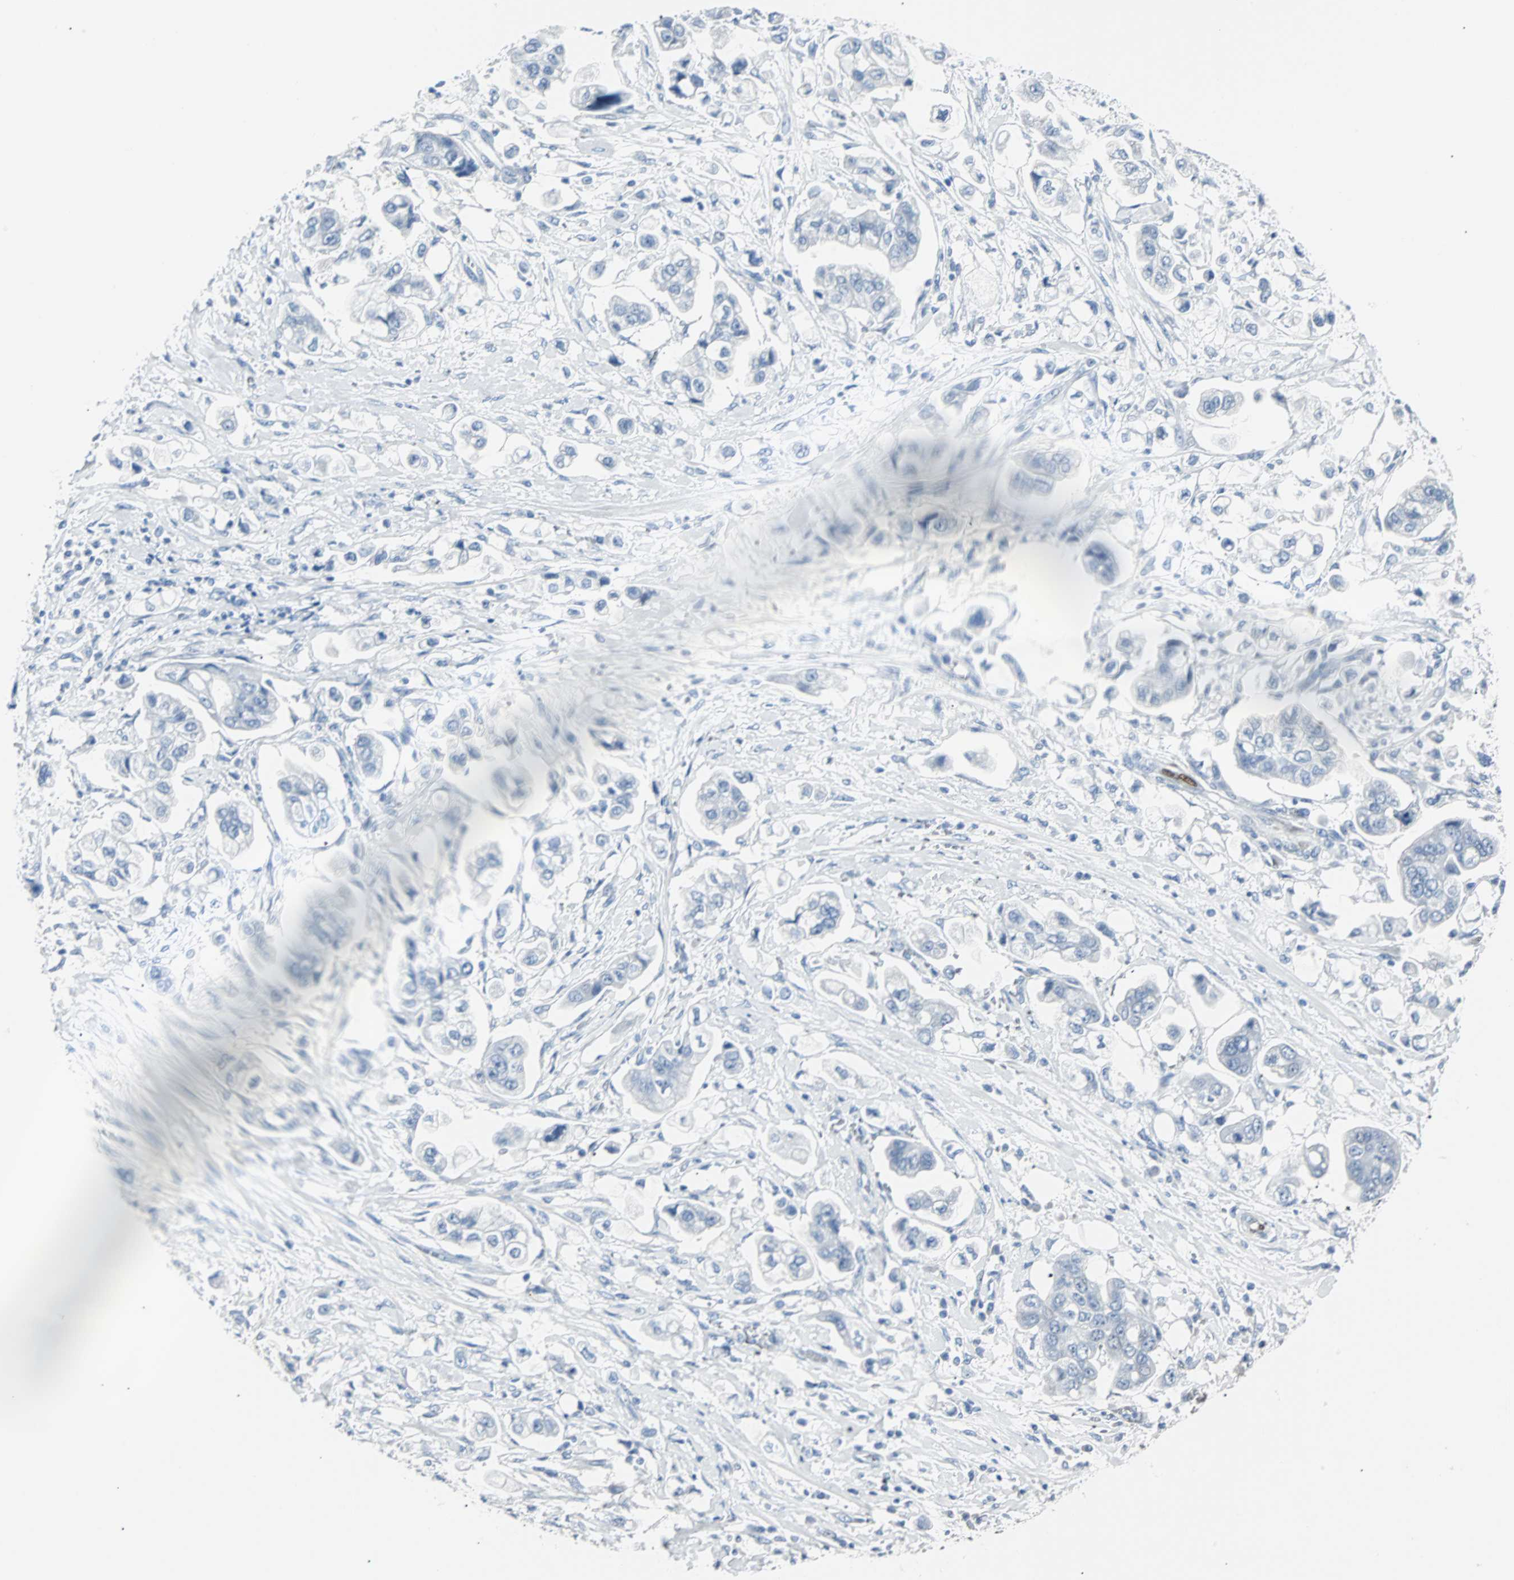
{"staining": {"intensity": "negative", "quantity": "none", "location": "none"}, "tissue": "stomach cancer", "cell_type": "Tumor cells", "image_type": "cancer", "snomed": [{"axis": "morphology", "description": "Adenocarcinoma, NOS"}, {"axis": "topography", "description": "Stomach"}], "caption": "Tumor cells show no significant protein staining in adenocarcinoma (stomach).", "gene": "IL33", "patient": {"sex": "male", "age": 62}}